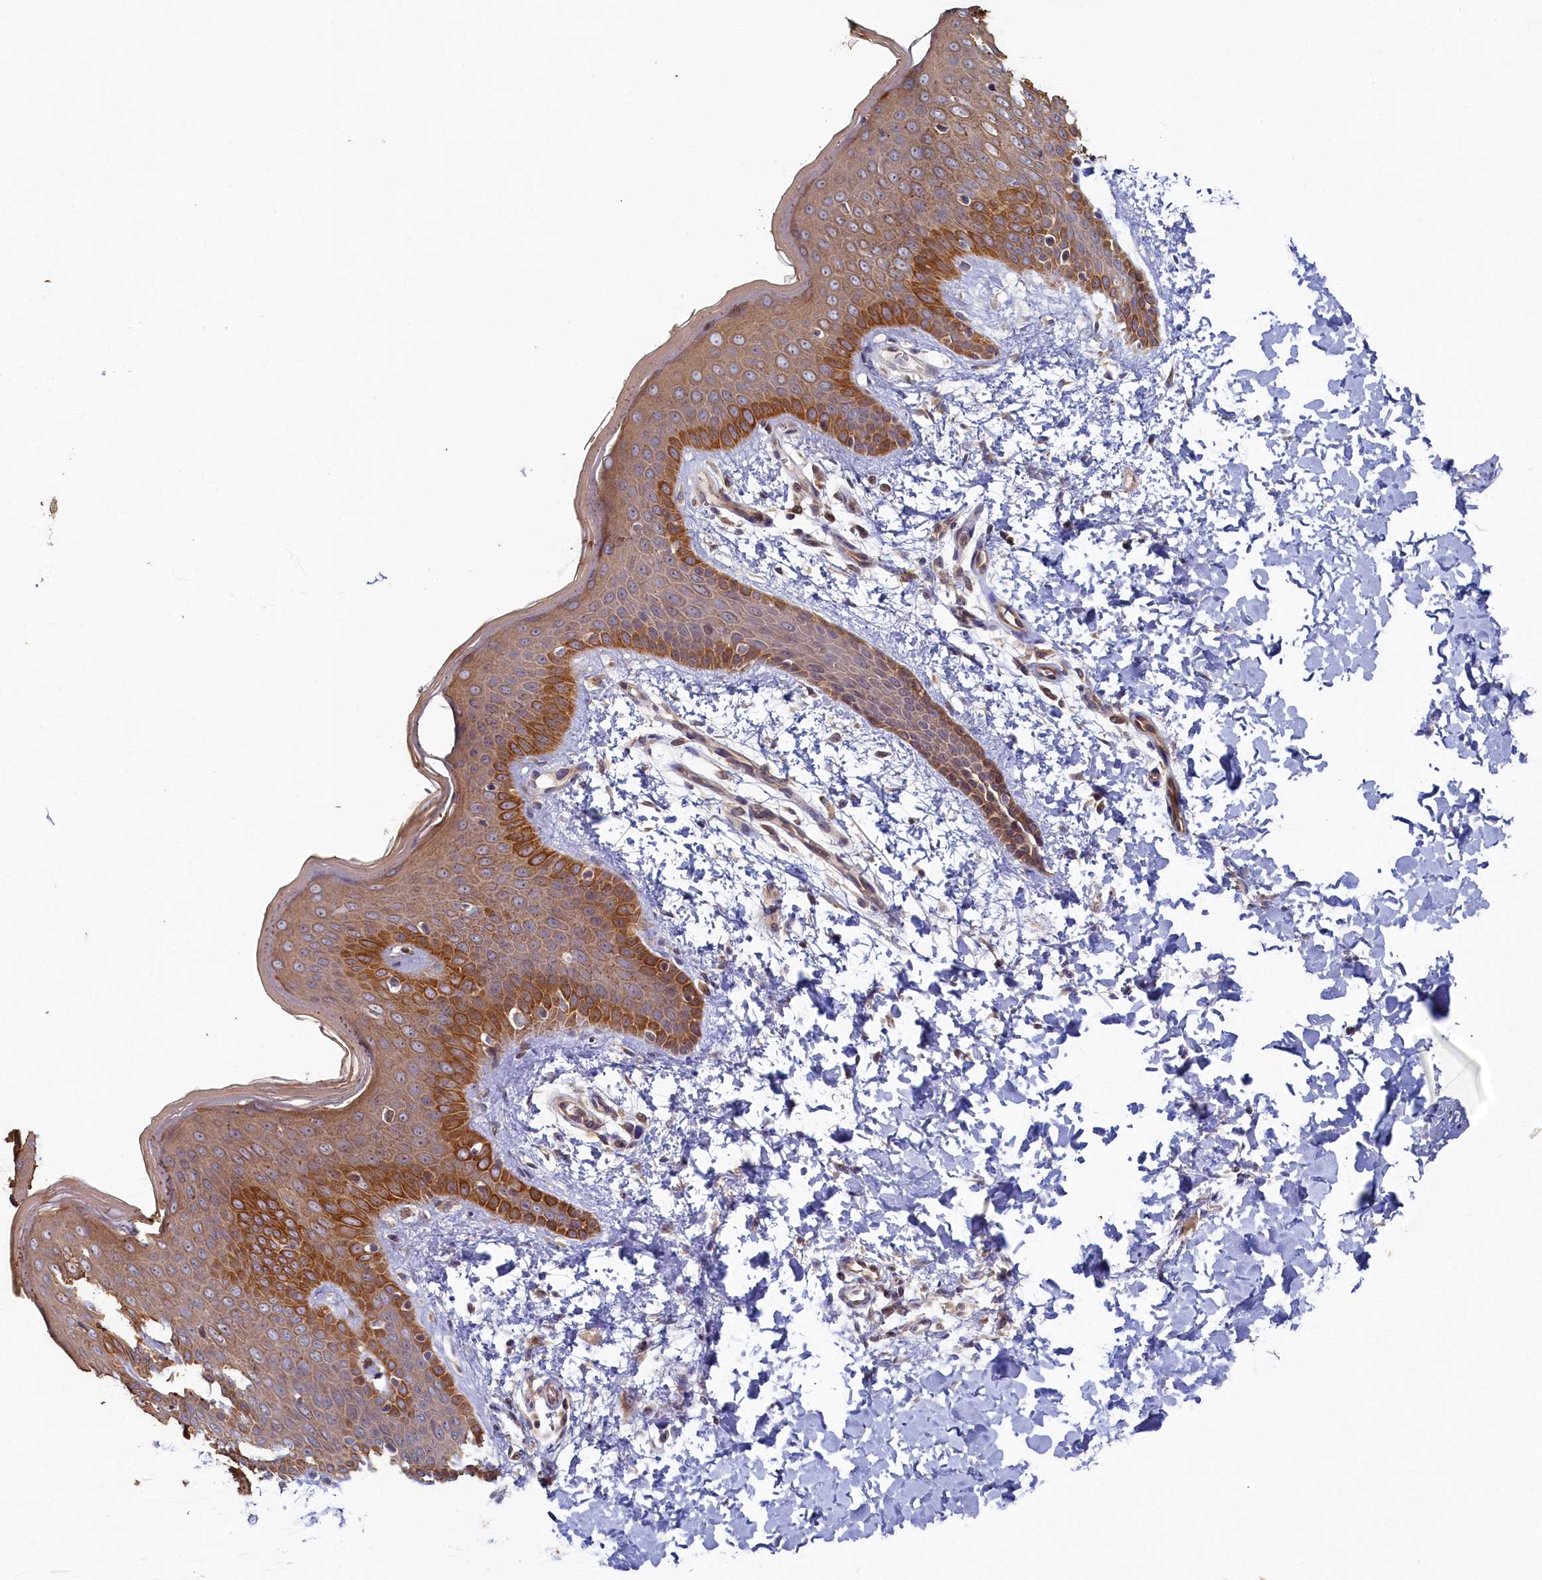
{"staining": {"intensity": "negative", "quantity": "none", "location": "none"}, "tissue": "skin", "cell_type": "Fibroblasts", "image_type": "normal", "snomed": [{"axis": "morphology", "description": "Normal tissue, NOS"}, {"axis": "topography", "description": "Skin"}], "caption": "The image shows no staining of fibroblasts in unremarkable skin.", "gene": "CEP20", "patient": {"sex": "male", "age": 36}}